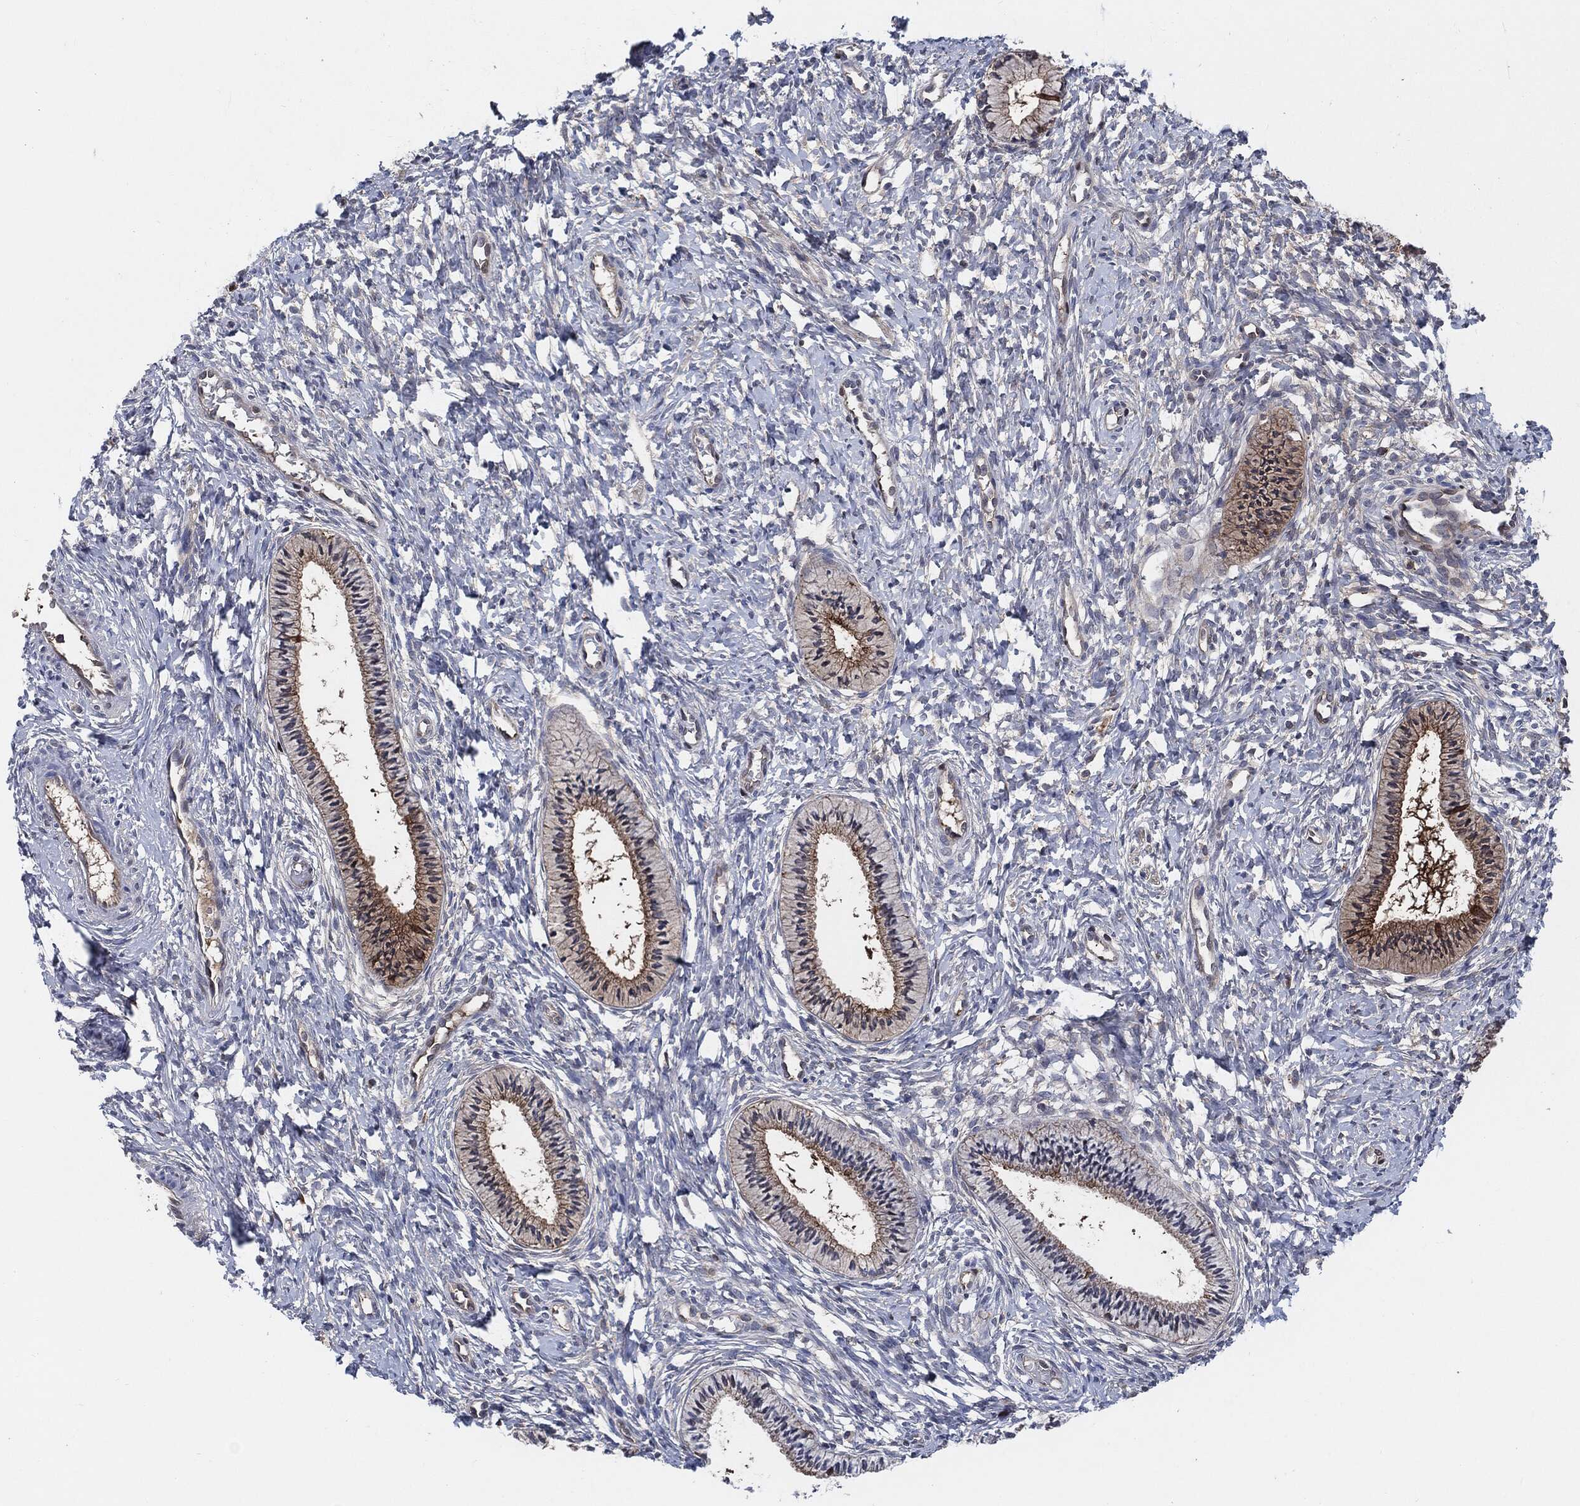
{"staining": {"intensity": "weak", "quantity": "25%-75%", "location": "cytoplasmic/membranous"}, "tissue": "cervix", "cell_type": "Glandular cells", "image_type": "normal", "snomed": [{"axis": "morphology", "description": "Normal tissue, NOS"}, {"axis": "topography", "description": "Cervix"}], "caption": "Protein expression analysis of unremarkable cervix exhibits weak cytoplasmic/membranous staining in about 25%-75% of glandular cells.", "gene": "XPNPEP1", "patient": {"sex": "female", "age": 39}}